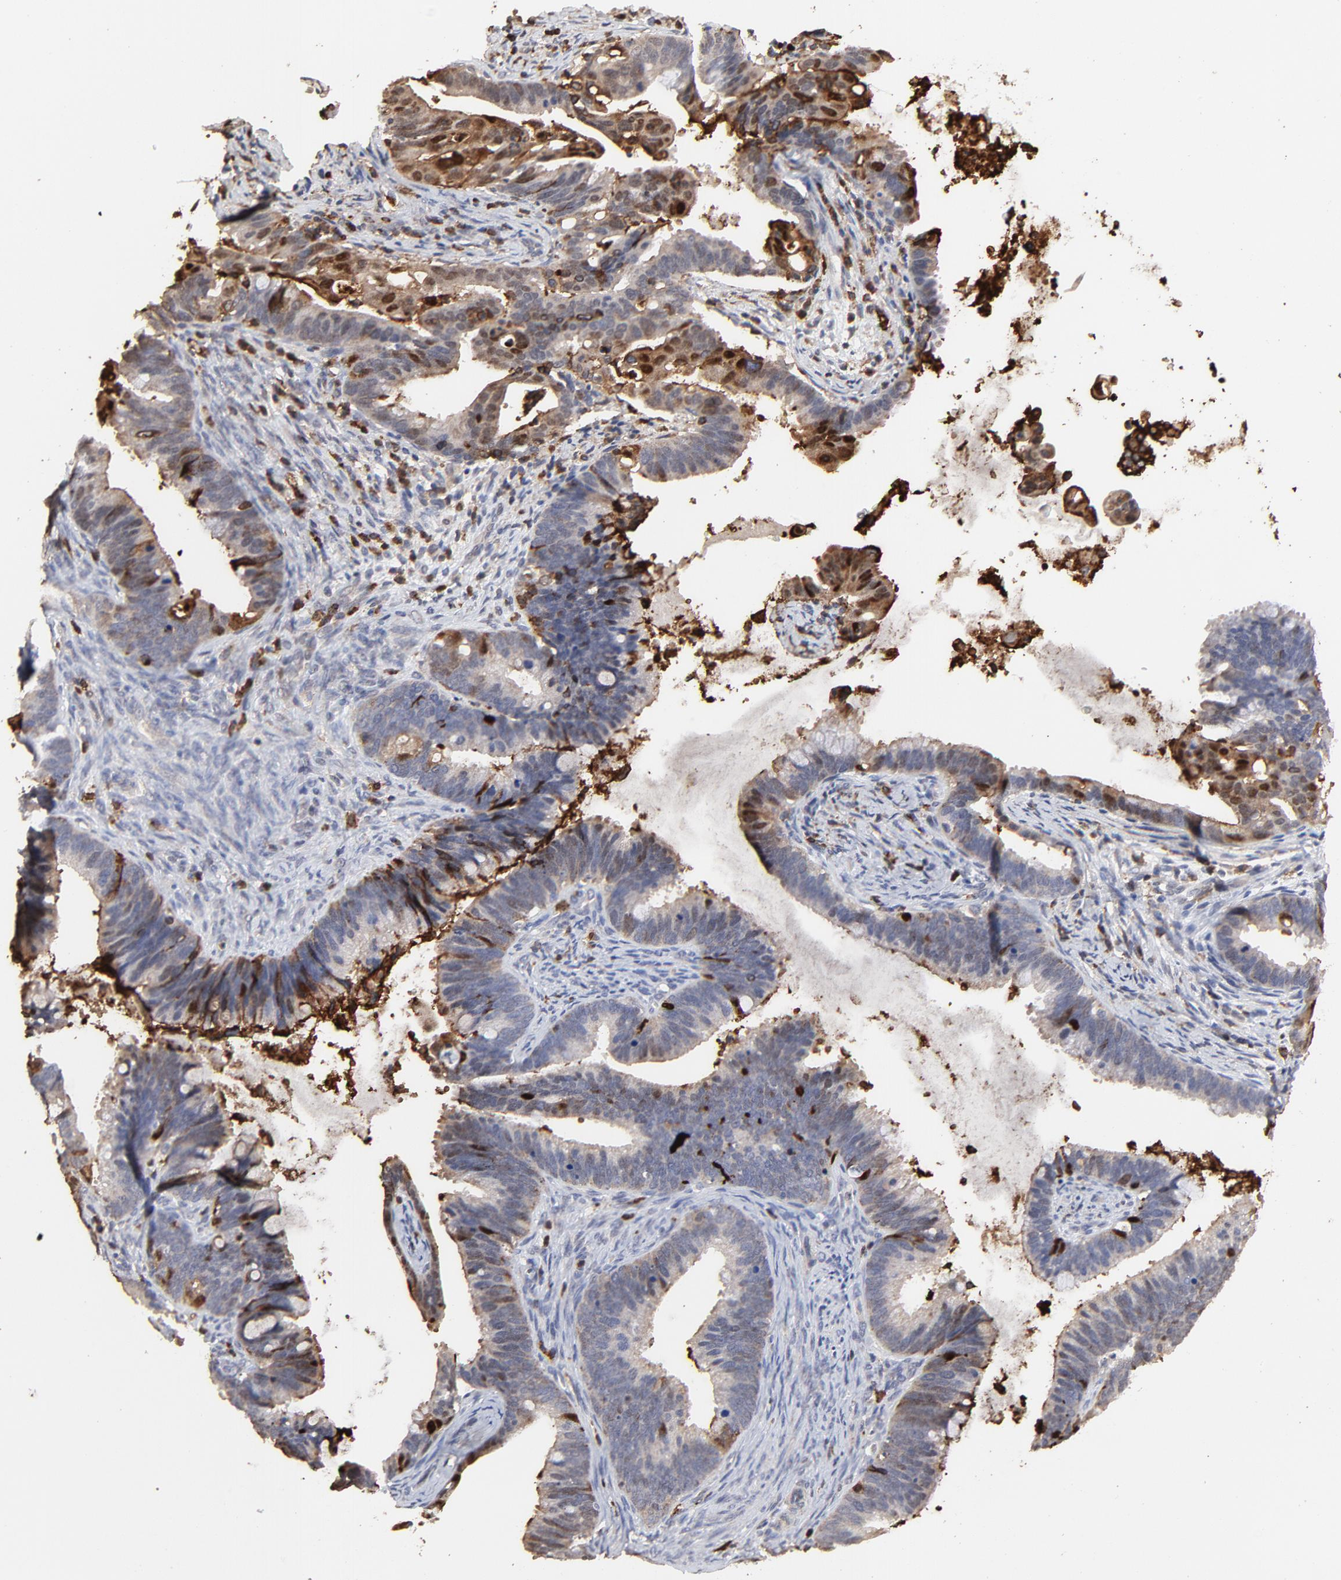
{"staining": {"intensity": "moderate", "quantity": "<25%", "location": "cytoplasmic/membranous,nuclear"}, "tissue": "cervical cancer", "cell_type": "Tumor cells", "image_type": "cancer", "snomed": [{"axis": "morphology", "description": "Adenocarcinoma, NOS"}, {"axis": "topography", "description": "Cervix"}], "caption": "DAB immunohistochemical staining of human adenocarcinoma (cervical) shows moderate cytoplasmic/membranous and nuclear protein expression in approximately <25% of tumor cells.", "gene": "SLC6A14", "patient": {"sex": "female", "age": 47}}